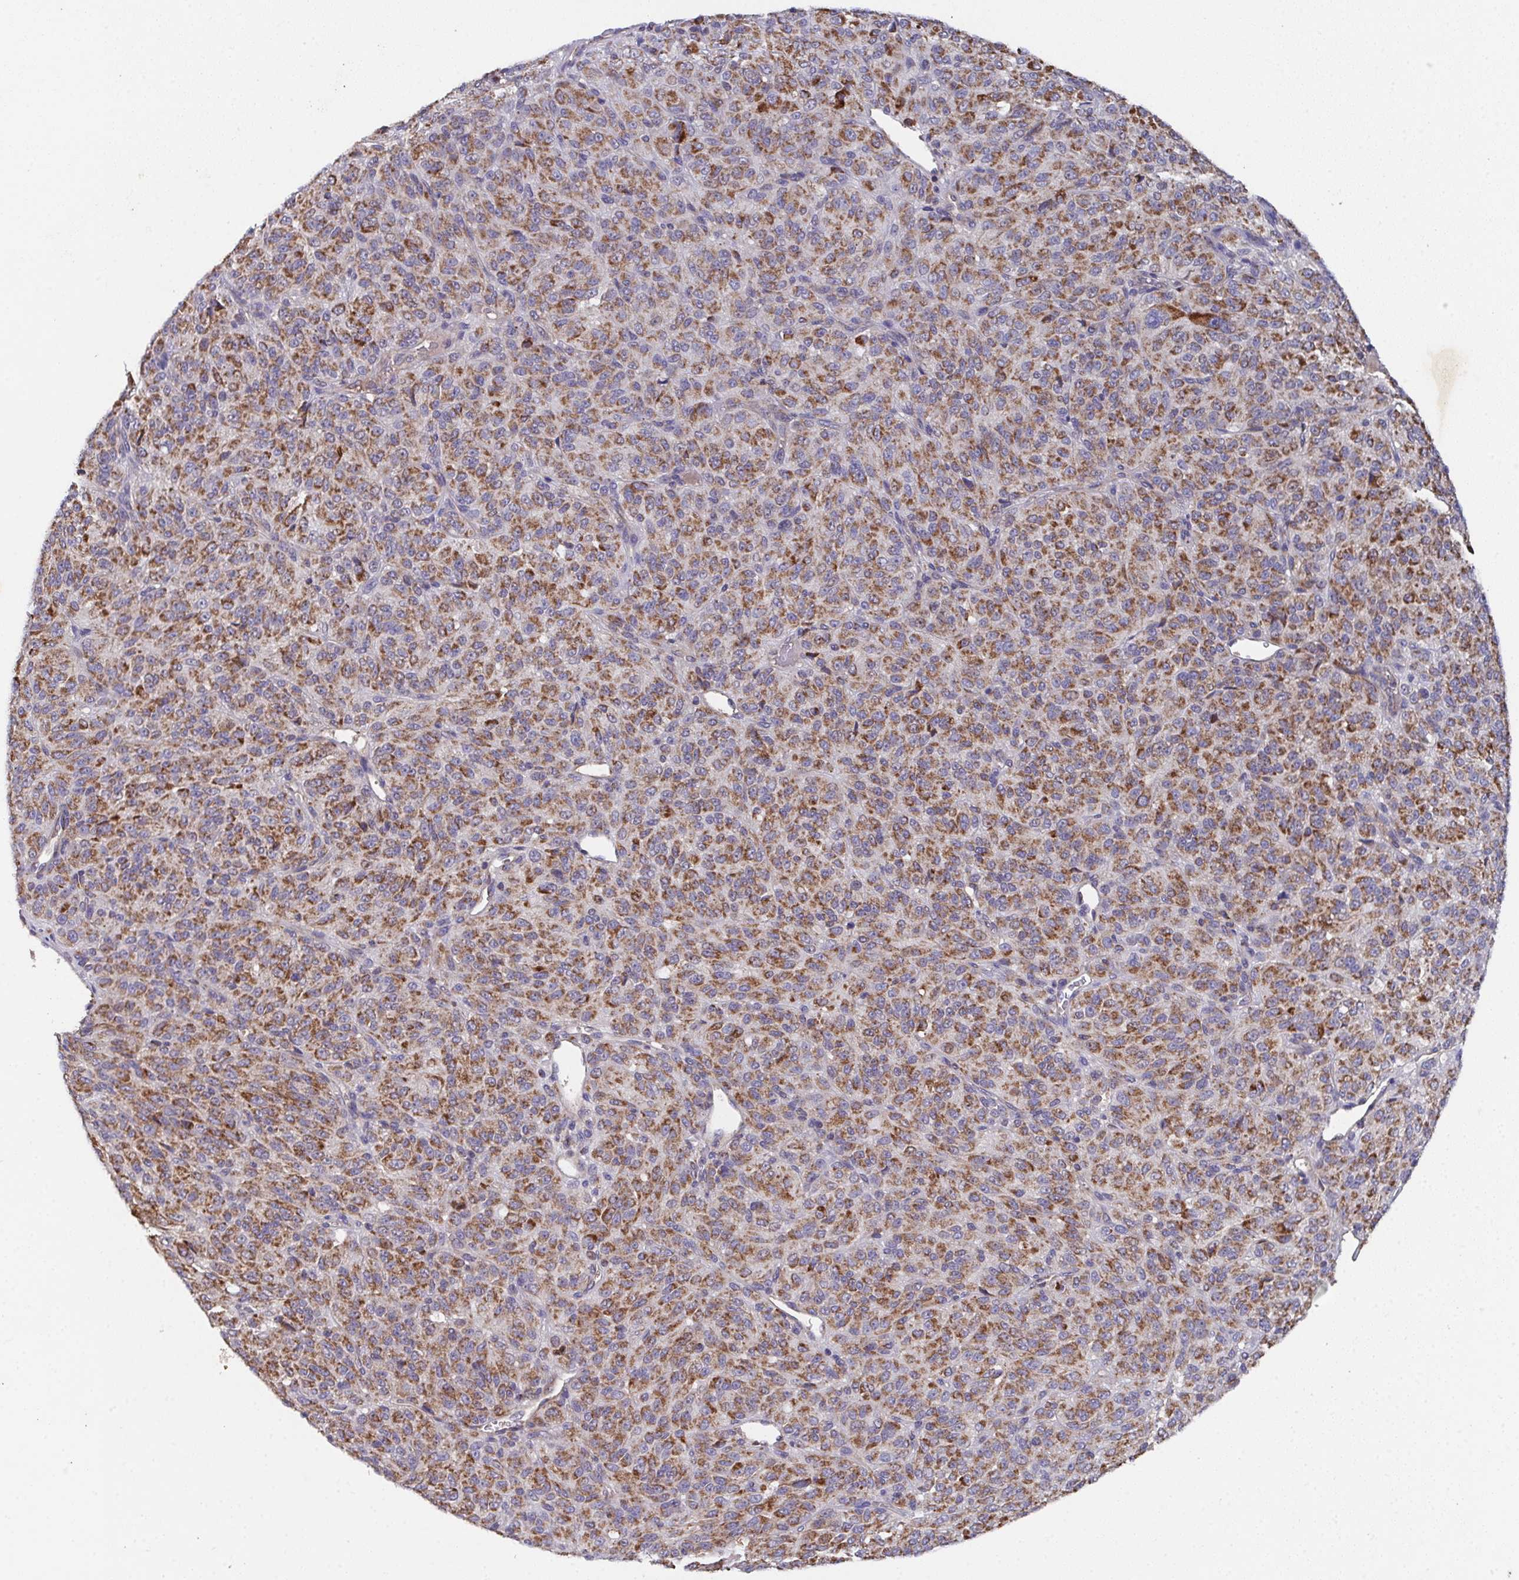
{"staining": {"intensity": "moderate", "quantity": ">75%", "location": "cytoplasmic/membranous"}, "tissue": "melanoma", "cell_type": "Tumor cells", "image_type": "cancer", "snomed": [{"axis": "morphology", "description": "Malignant melanoma, Metastatic site"}, {"axis": "topography", "description": "Brain"}], "caption": "Melanoma stained with a protein marker displays moderate staining in tumor cells.", "gene": "MT-ND3", "patient": {"sex": "female", "age": 56}}